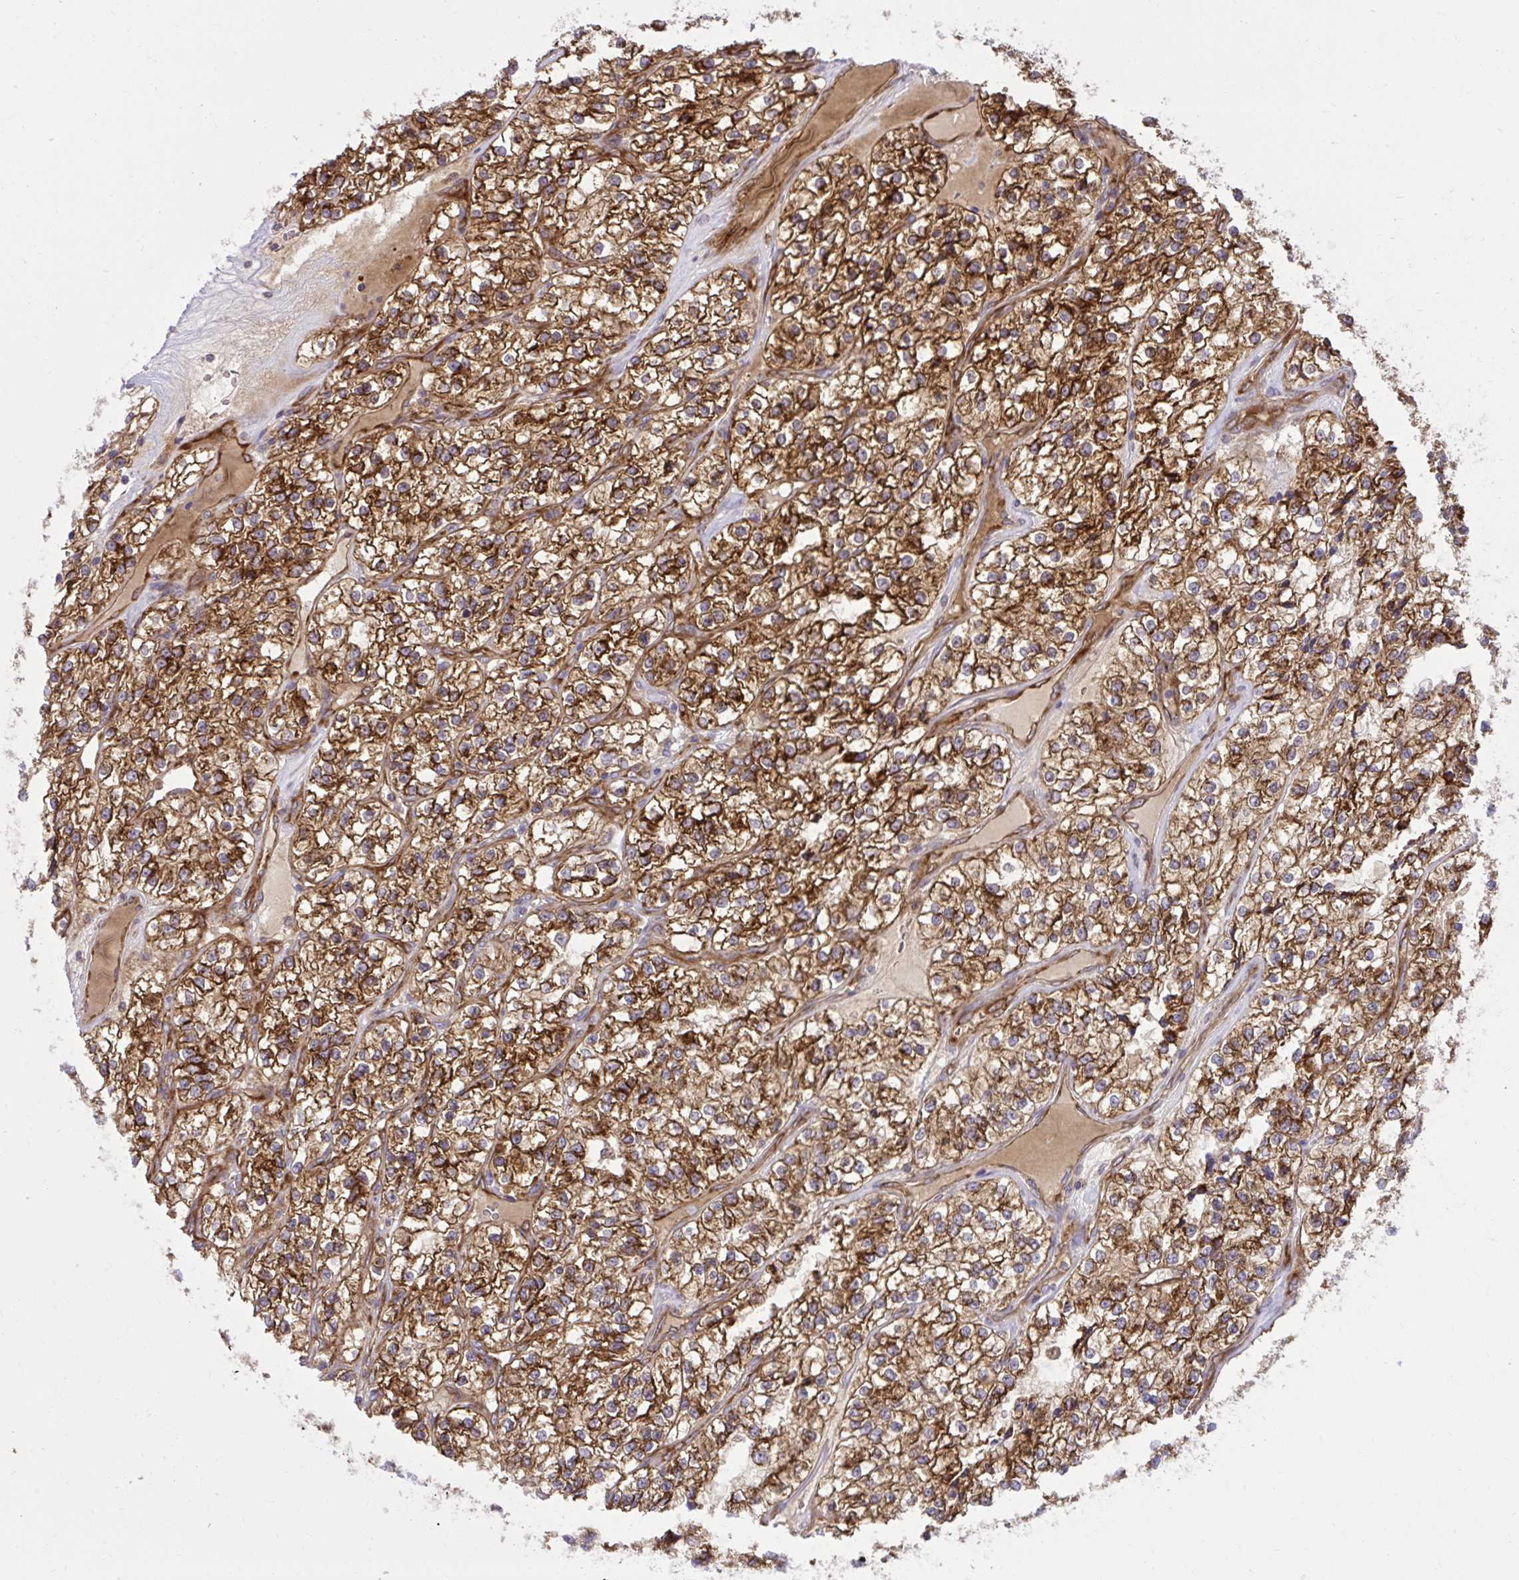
{"staining": {"intensity": "strong", "quantity": ">75%", "location": "cytoplasmic/membranous"}, "tissue": "renal cancer", "cell_type": "Tumor cells", "image_type": "cancer", "snomed": [{"axis": "morphology", "description": "Adenocarcinoma, NOS"}, {"axis": "topography", "description": "Kidney"}], "caption": "Immunohistochemical staining of human renal adenocarcinoma reveals high levels of strong cytoplasmic/membranous positivity in approximately >75% of tumor cells.", "gene": "LIMS1", "patient": {"sex": "female", "age": 57}}